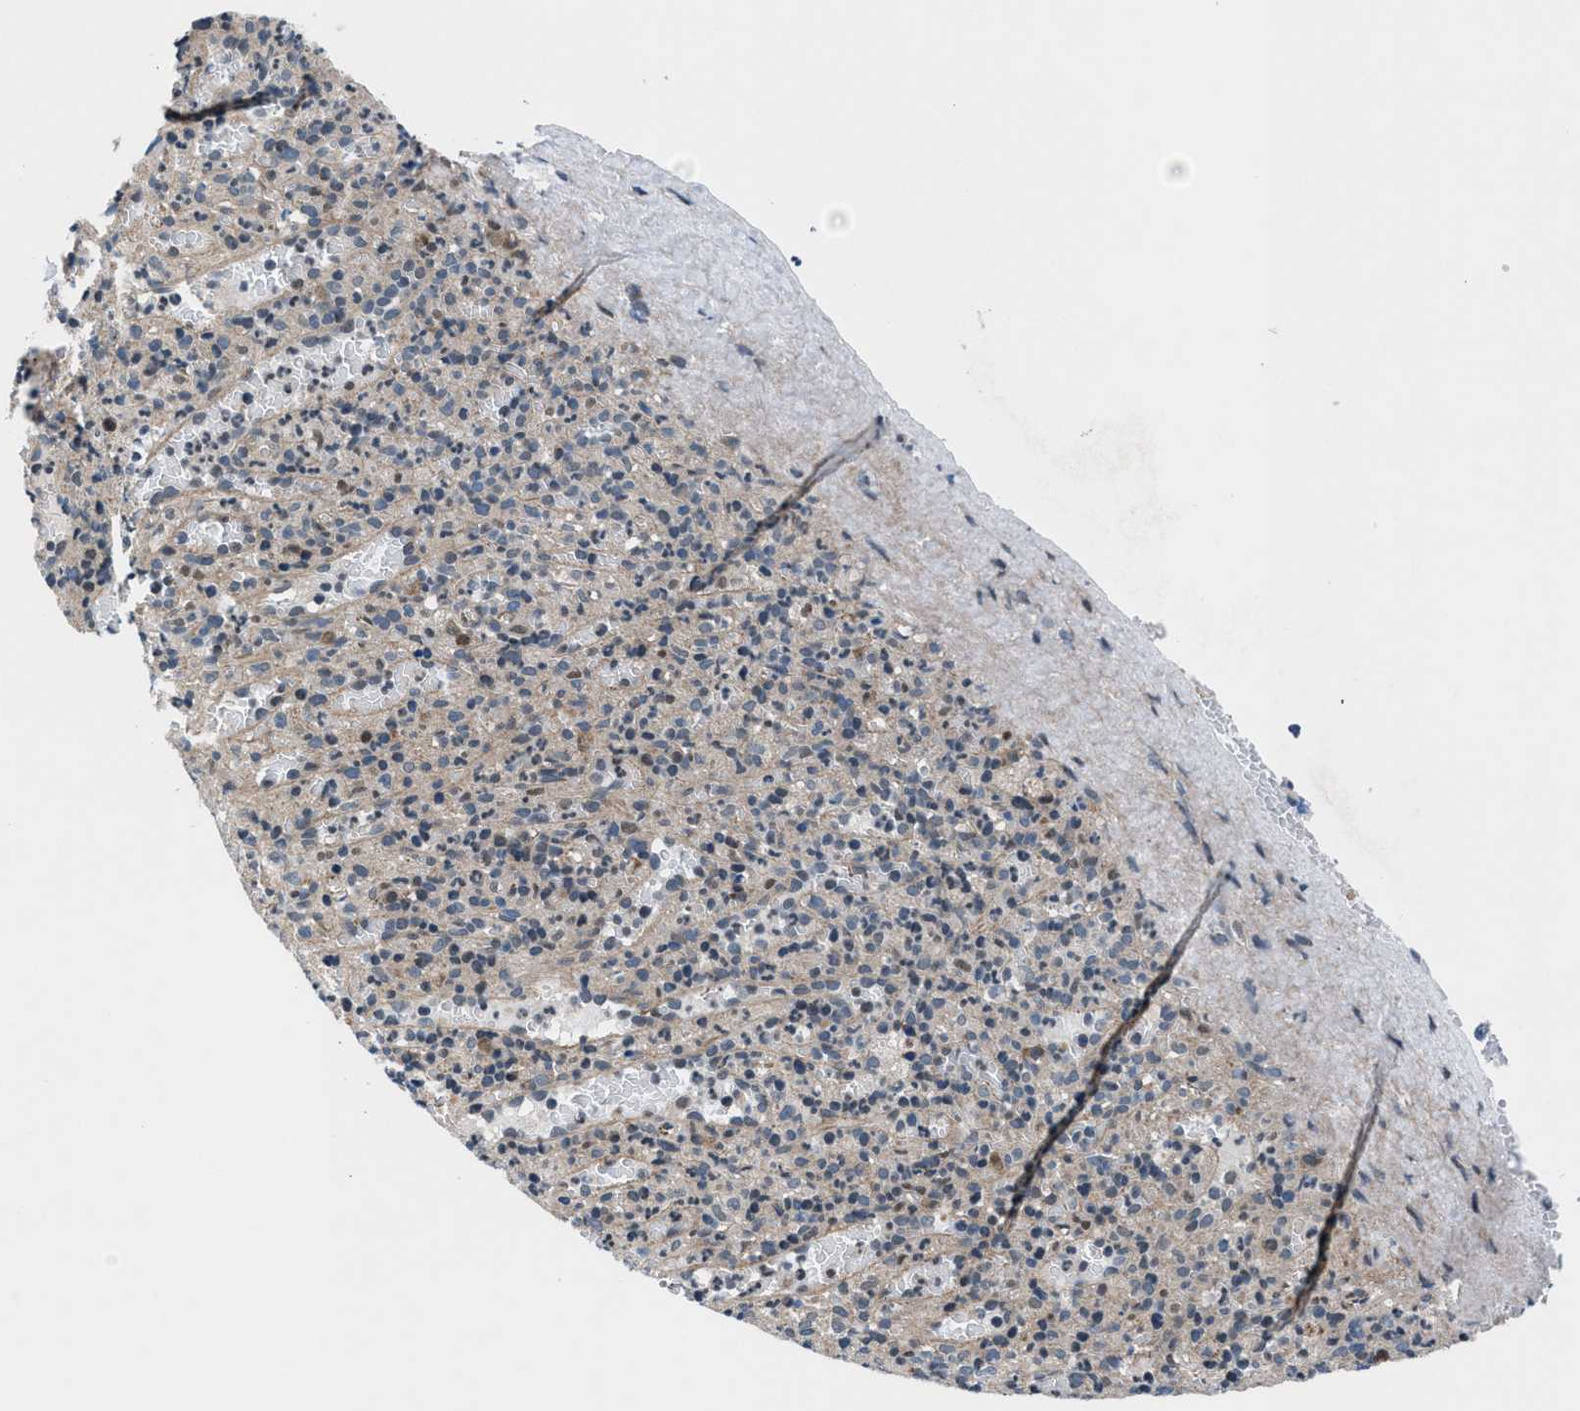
{"staining": {"intensity": "weak", "quantity": "<25%", "location": "cytoplasmic/membranous"}, "tissue": "spleen", "cell_type": "Cells in red pulp", "image_type": "normal", "snomed": [{"axis": "morphology", "description": "Normal tissue, NOS"}, {"axis": "topography", "description": "Spleen"}], "caption": "A high-resolution photomicrograph shows immunohistochemistry staining of normal spleen, which reveals no significant positivity in cells in red pulp.", "gene": "PRPSAP2", "patient": {"sex": "female", "age": 74}}